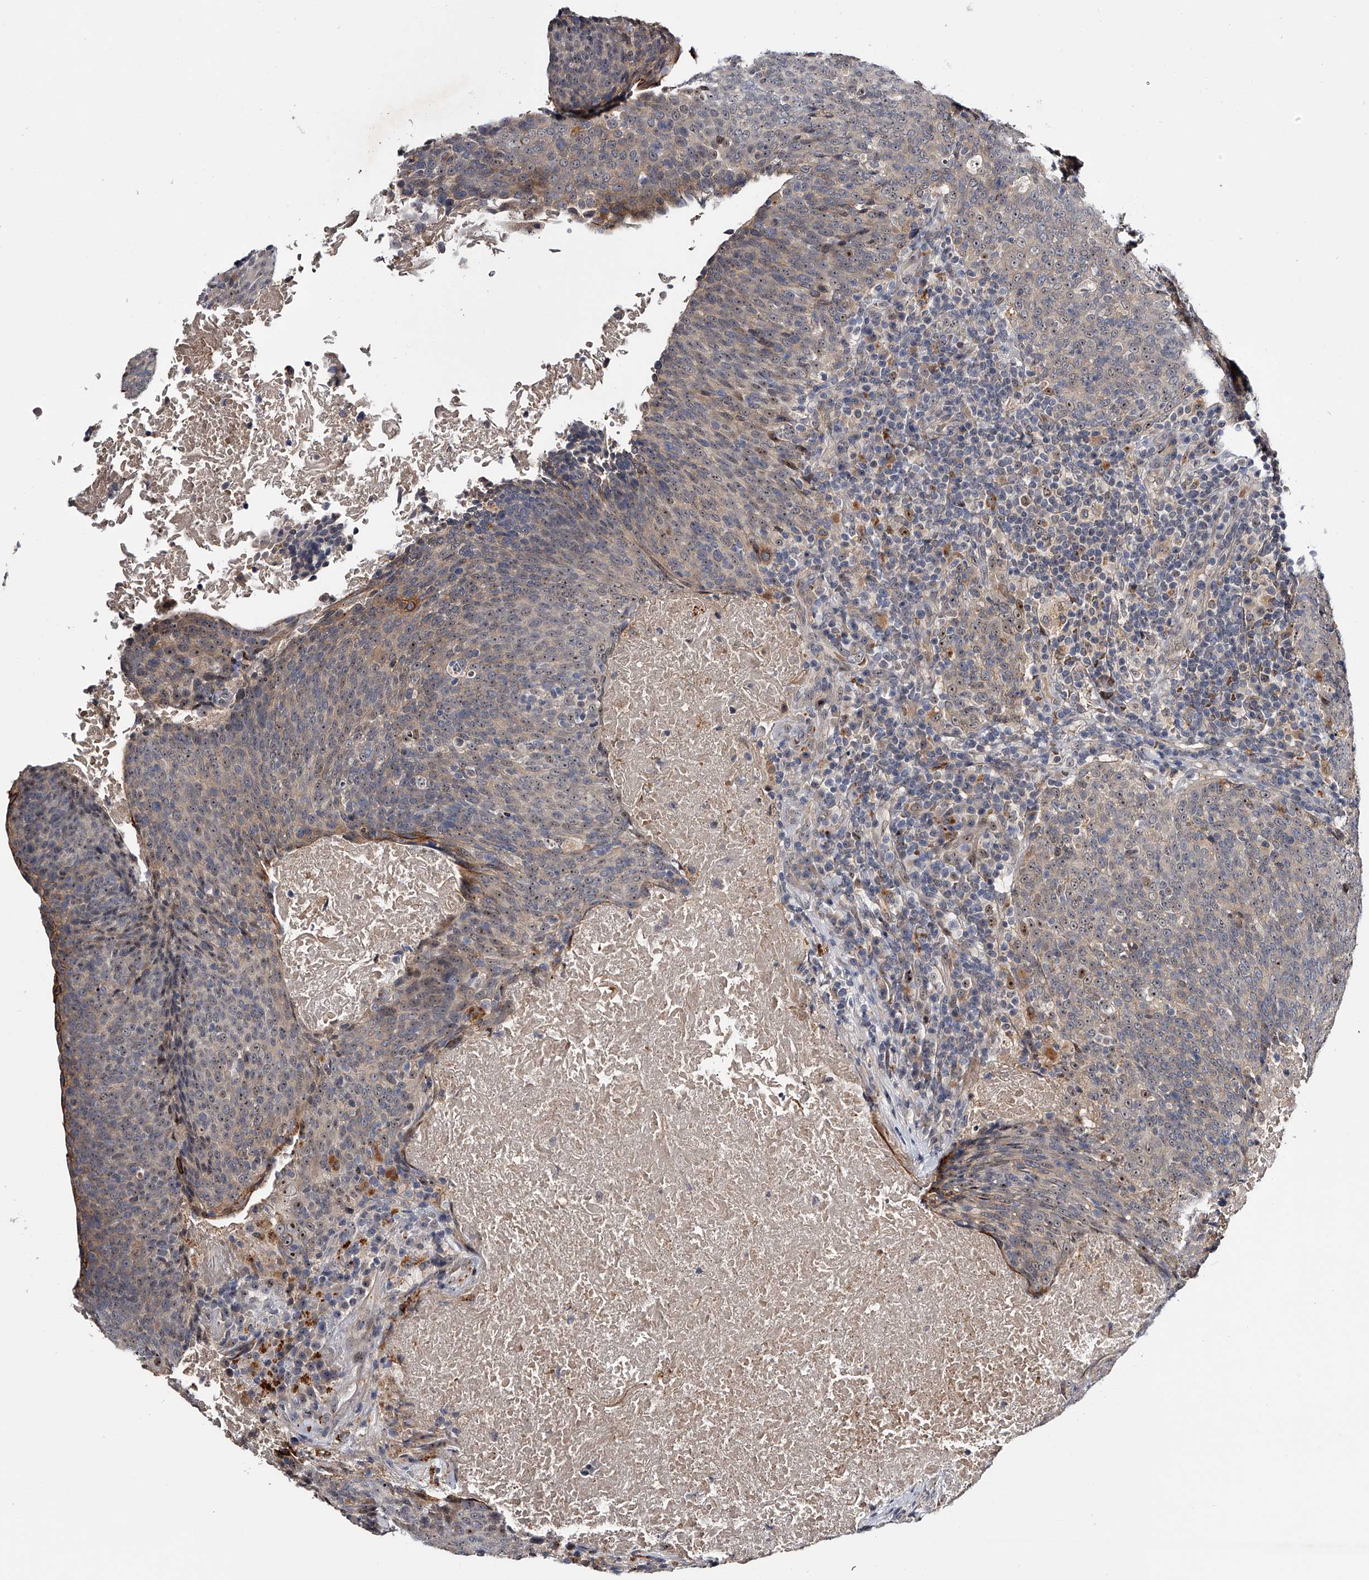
{"staining": {"intensity": "weak", "quantity": "25%-75%", "location": "nuclear"}, "tissue": "head and neck cancer", "cell_type": "Tumor cells", "image_type": "cancer", "snomed": [{"axis": "morphology", "description": "Squamous cell carcinoma, NOS"}, {"axis": "morphology", "description": "Squamous cell carcinoma, metastatic, NOS"}, {"axis": "topography", "description": "Lymph node"}, {"axis": "topography", "description": "Head-Neck"}], "caption": "Immunohistochemistry staining of head and neck cancer (metastatic squamous cell carcinoma), which displays low levels of weak nuclear staining in approximately 25%-75% of tumor cells indicating weak nuclear protein positivity. The staining was performed using DAB (brown) for protein detection and nuclei were counterstained in hematoxylin (blue).", "gene": "MDN1", "patient": {"sex": "male", "age": 62}}